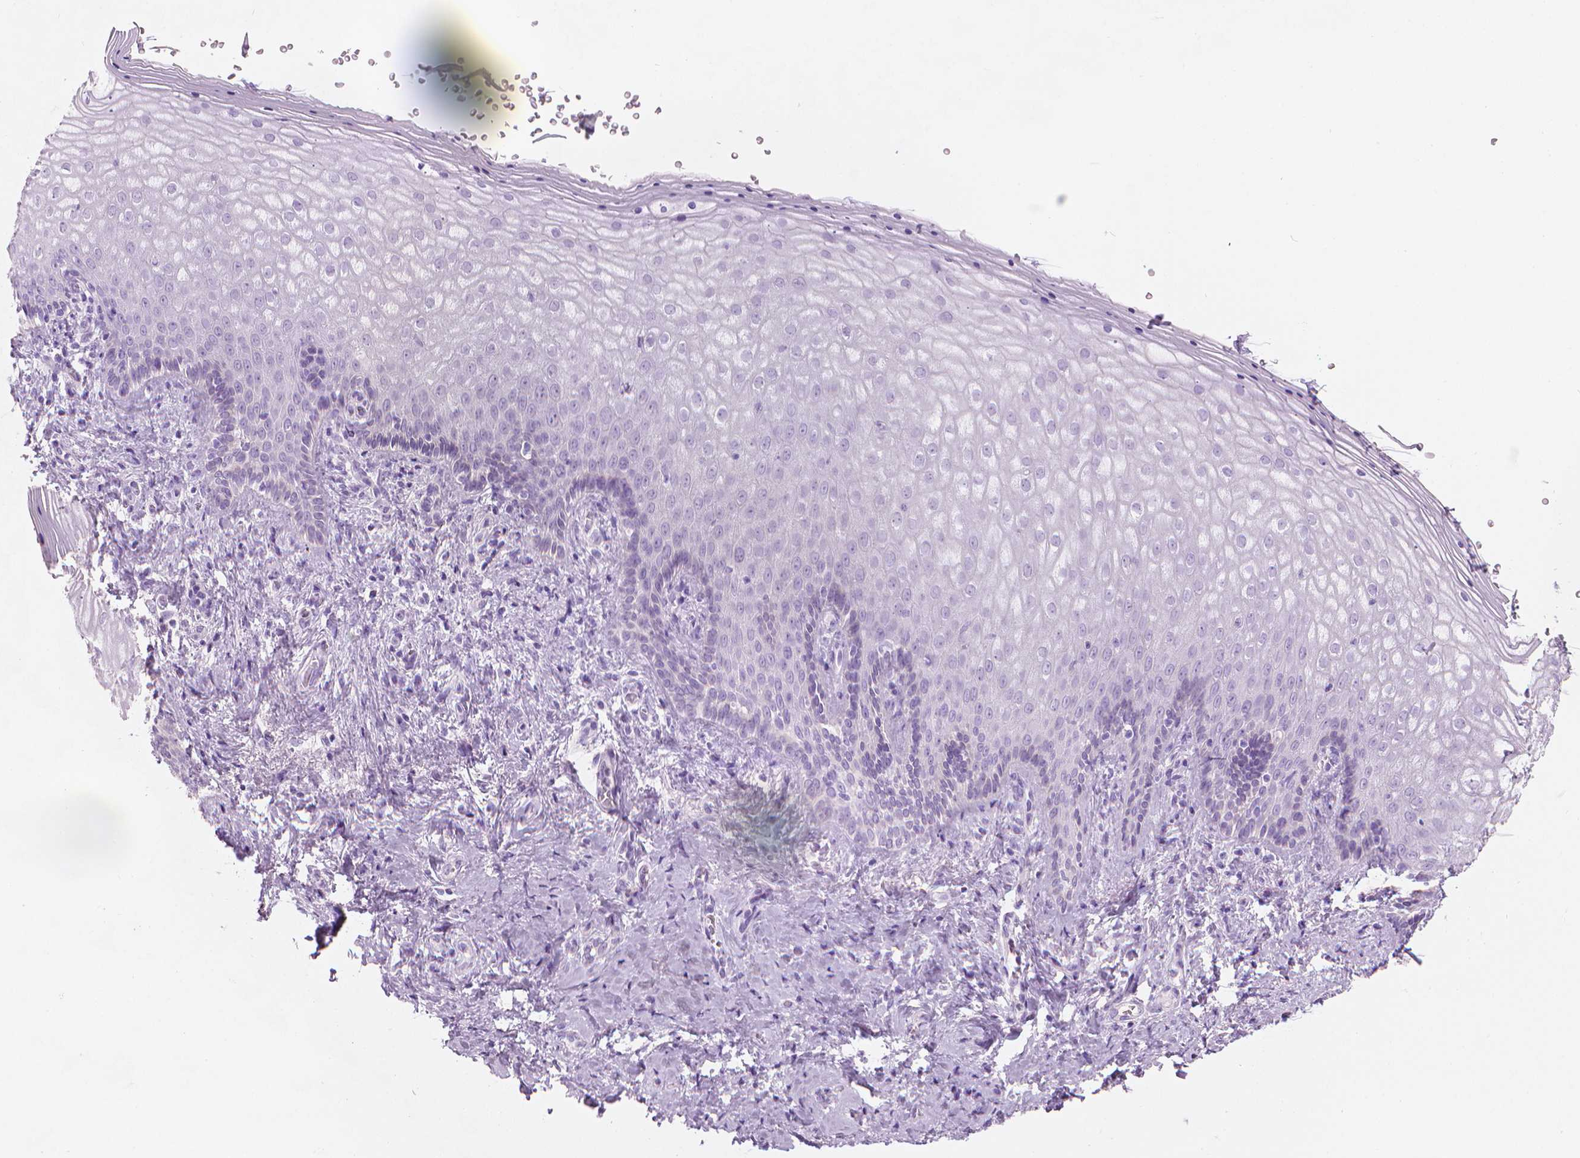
{"staining": {"intensity": "negative", "quantity": "none", "location": "none"}, "tissue": "vagina", "cell_type": "Squamous epithelial cells", "image_type": "normal", "snomed": [{"axis": "morphology", "description": "Normal tissue, NOS"}, {"axis": "topography", "description": "Vagina"}], "caption": "An image of vagina stained for a protein demonstrates no brown staining in squamous epithelial cells. Brightfield microscopy of IHC stained with DAB (brown) and hematoxylin (blue), captured at high magnification.", "gene": "TTC29", "patient": {"sex": "female", "age": 42}}